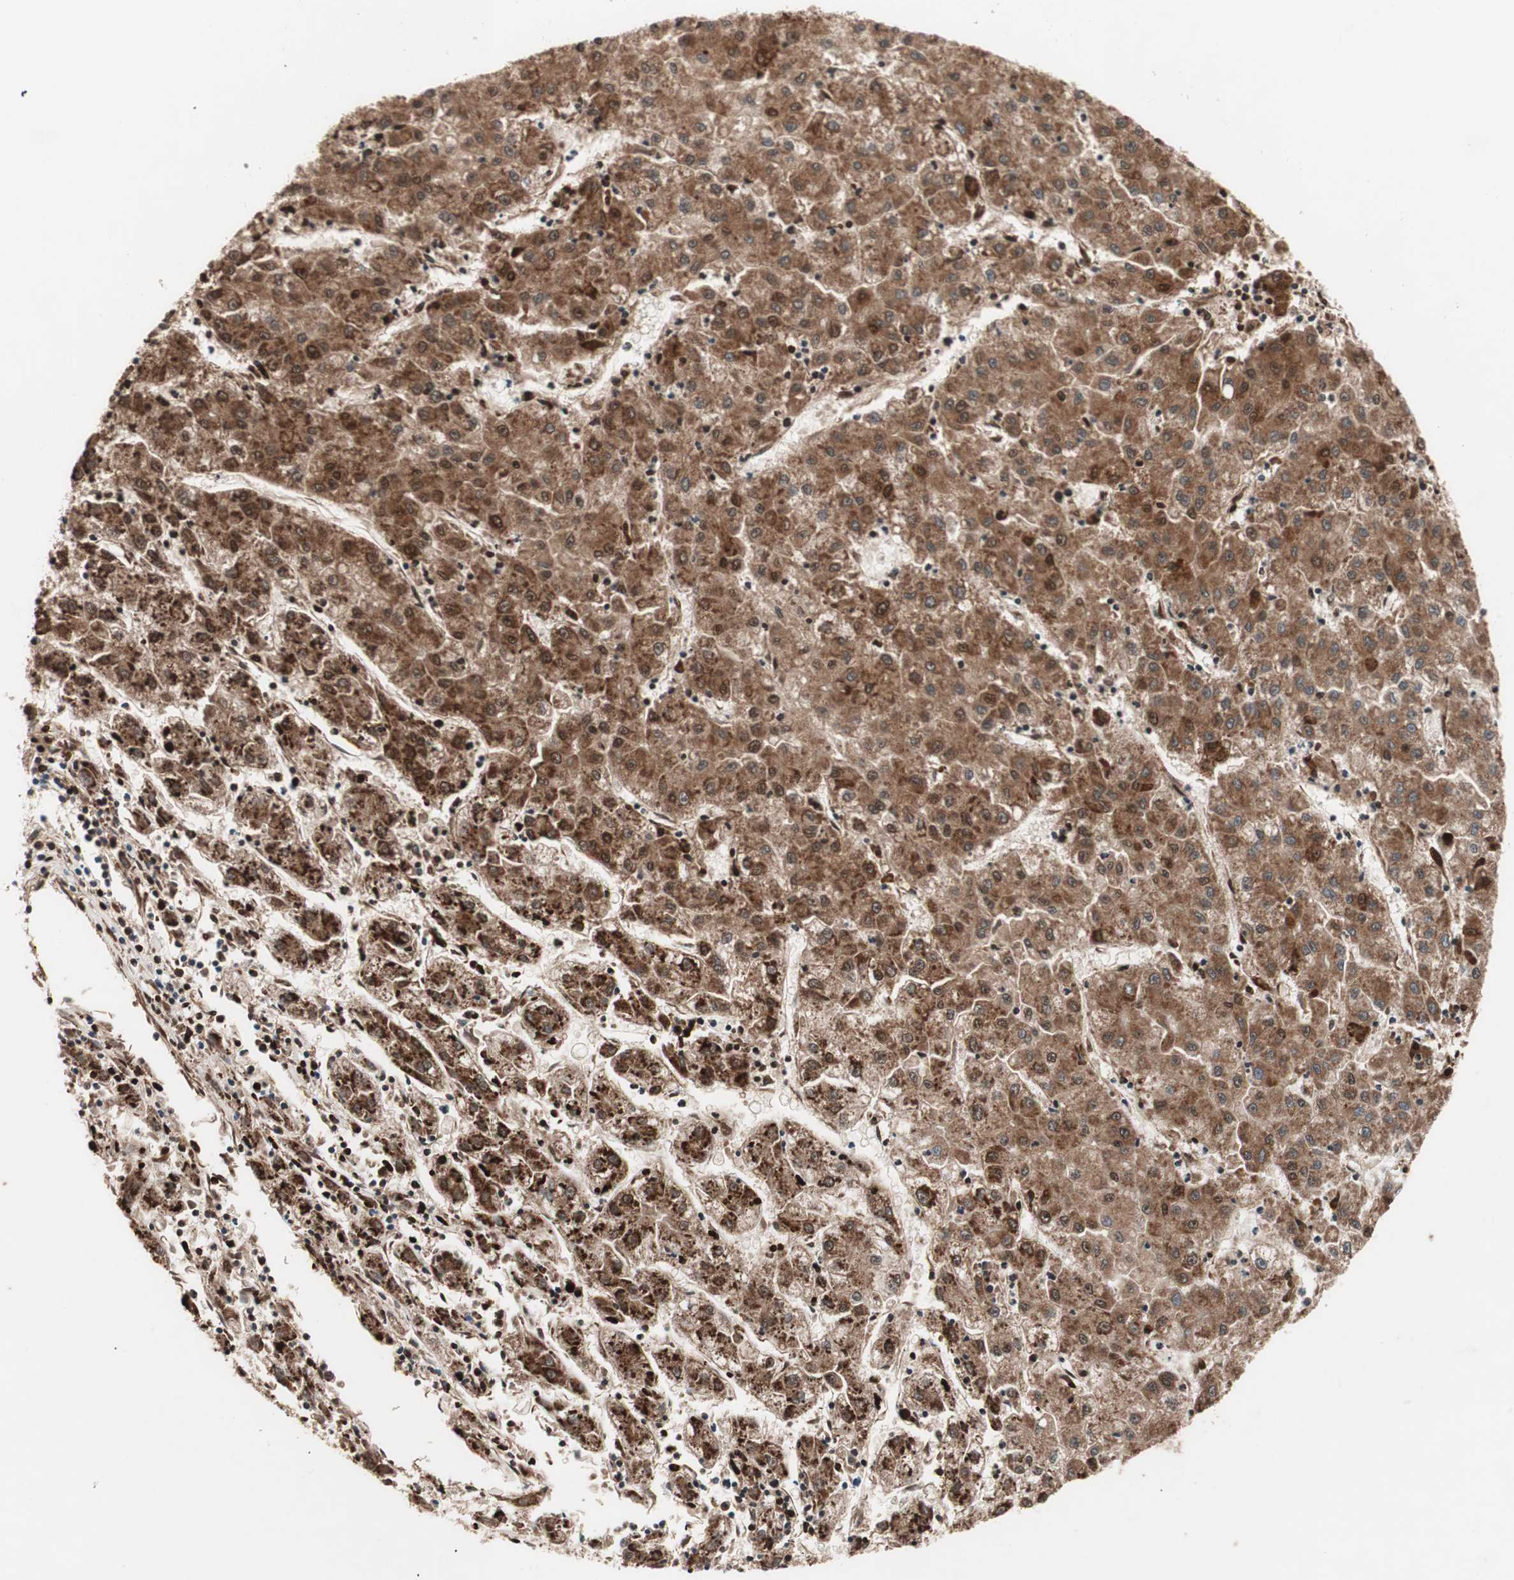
{"staining": {"intensity": "strong", "quantity": ">75%", "location": "cytoplasmic/membranous,nuclear"}, "tissue": "liver cancer", "cell_type": "Tumor cells", "image_type": "cancer", "snomed": [{"axis": "morphology", "description": "Carcinoma, Hepatocellular, NOS"}, {"axis": "topography", "description": "Liver"}], "caption": "Human liver cancer stained for a protein (brown) exhibits strong cytoplasmic/membranous and nuclear positive expression in about >75% of tumor cells.", "gene": "NF2", "patient": {"sex": "male", "age": 72}}